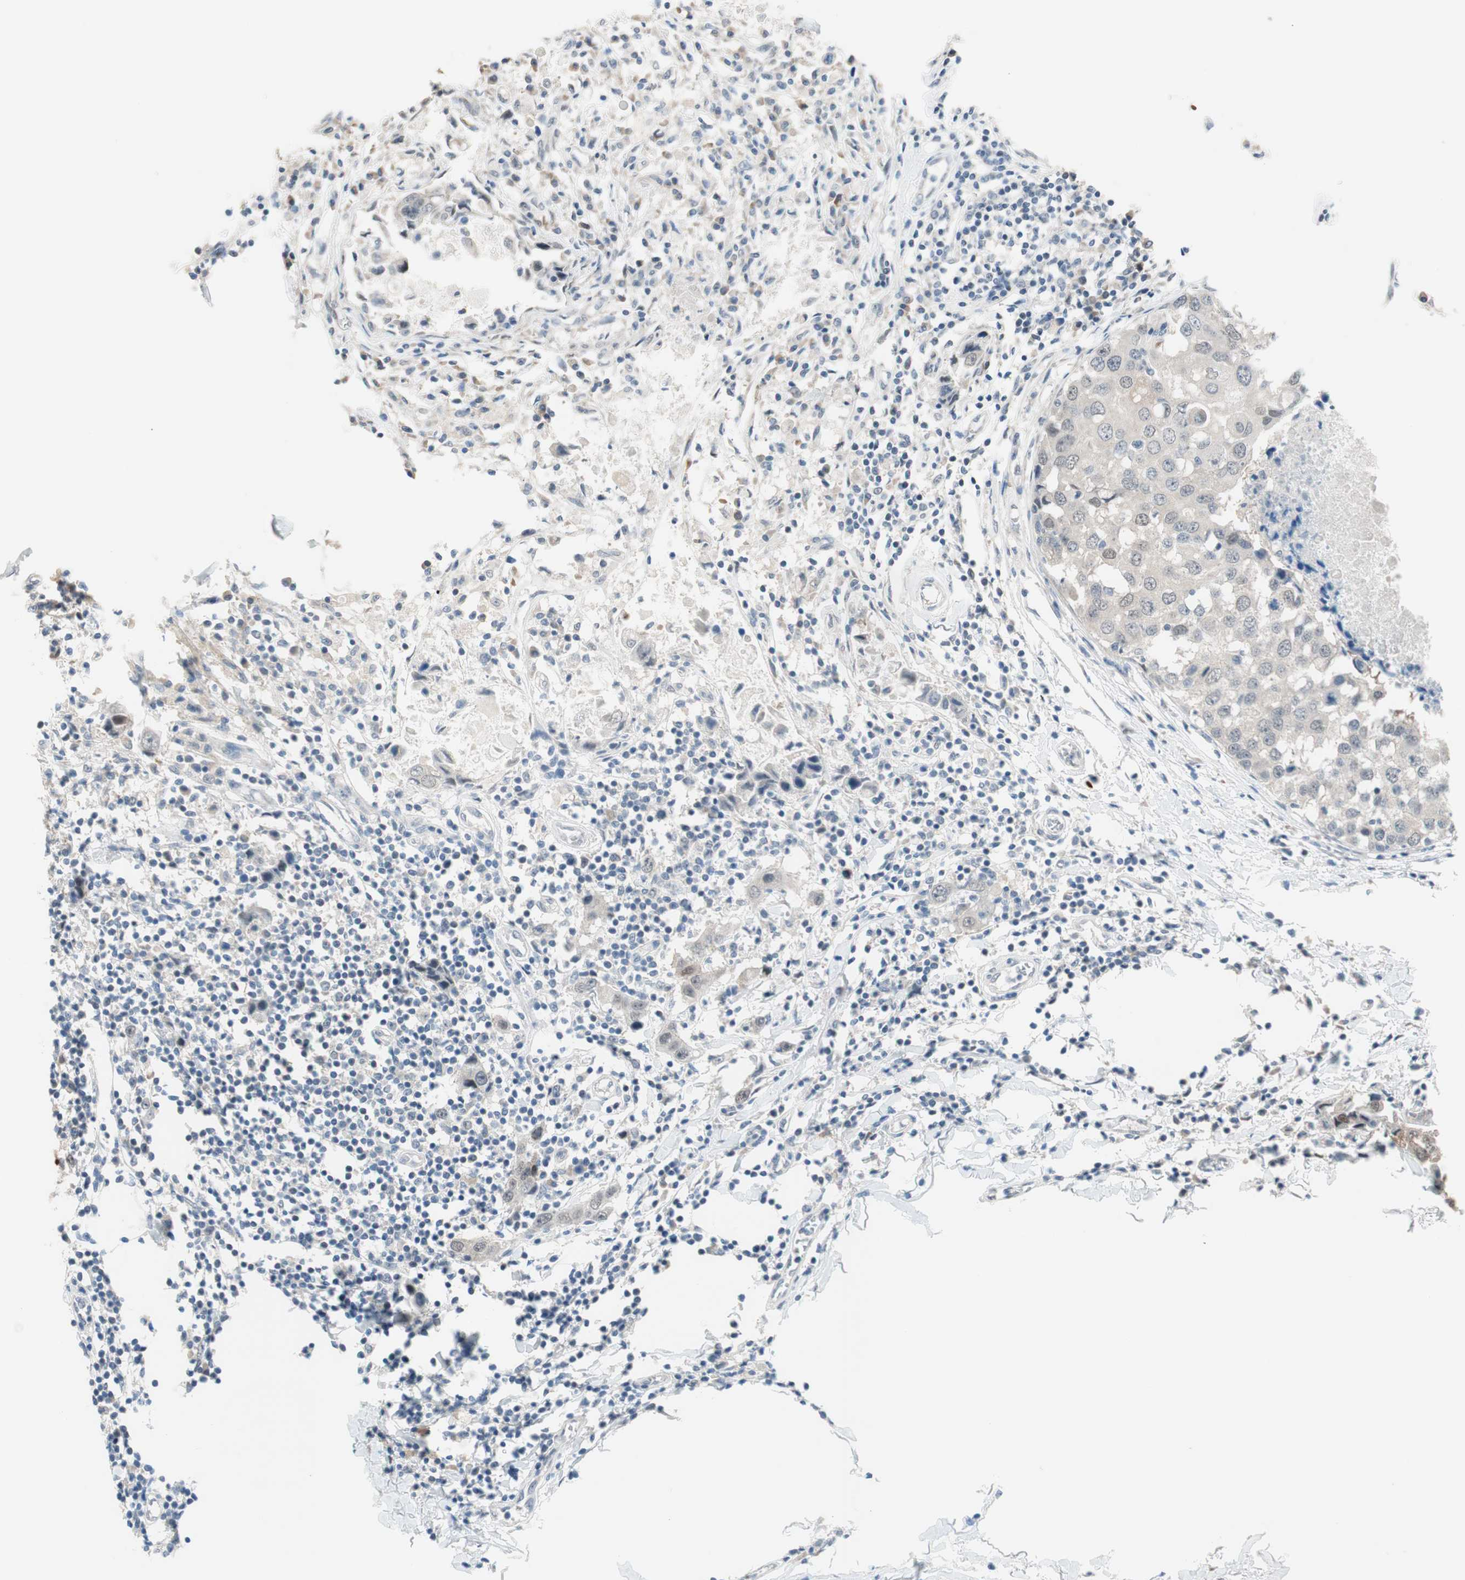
{"staining": {"intensity": "negative", "quantity": "none", "location": "none"}, "tissue": "breast cancer", "cell_type": "Tumor cells", "image_type": "cancer", "snomed": [{"axis": "morphology", "description": "Duct carcinoma"}, {"axis": "topography", "description": "Breast"}], "caption": "Invasive ductal carcinoma (breast) stained for a protein using immunohistochemistry (IHC) displays no expression tumor cells.", "gene": "GRHL1", "patient": {"sex": "female", "age": 27}}